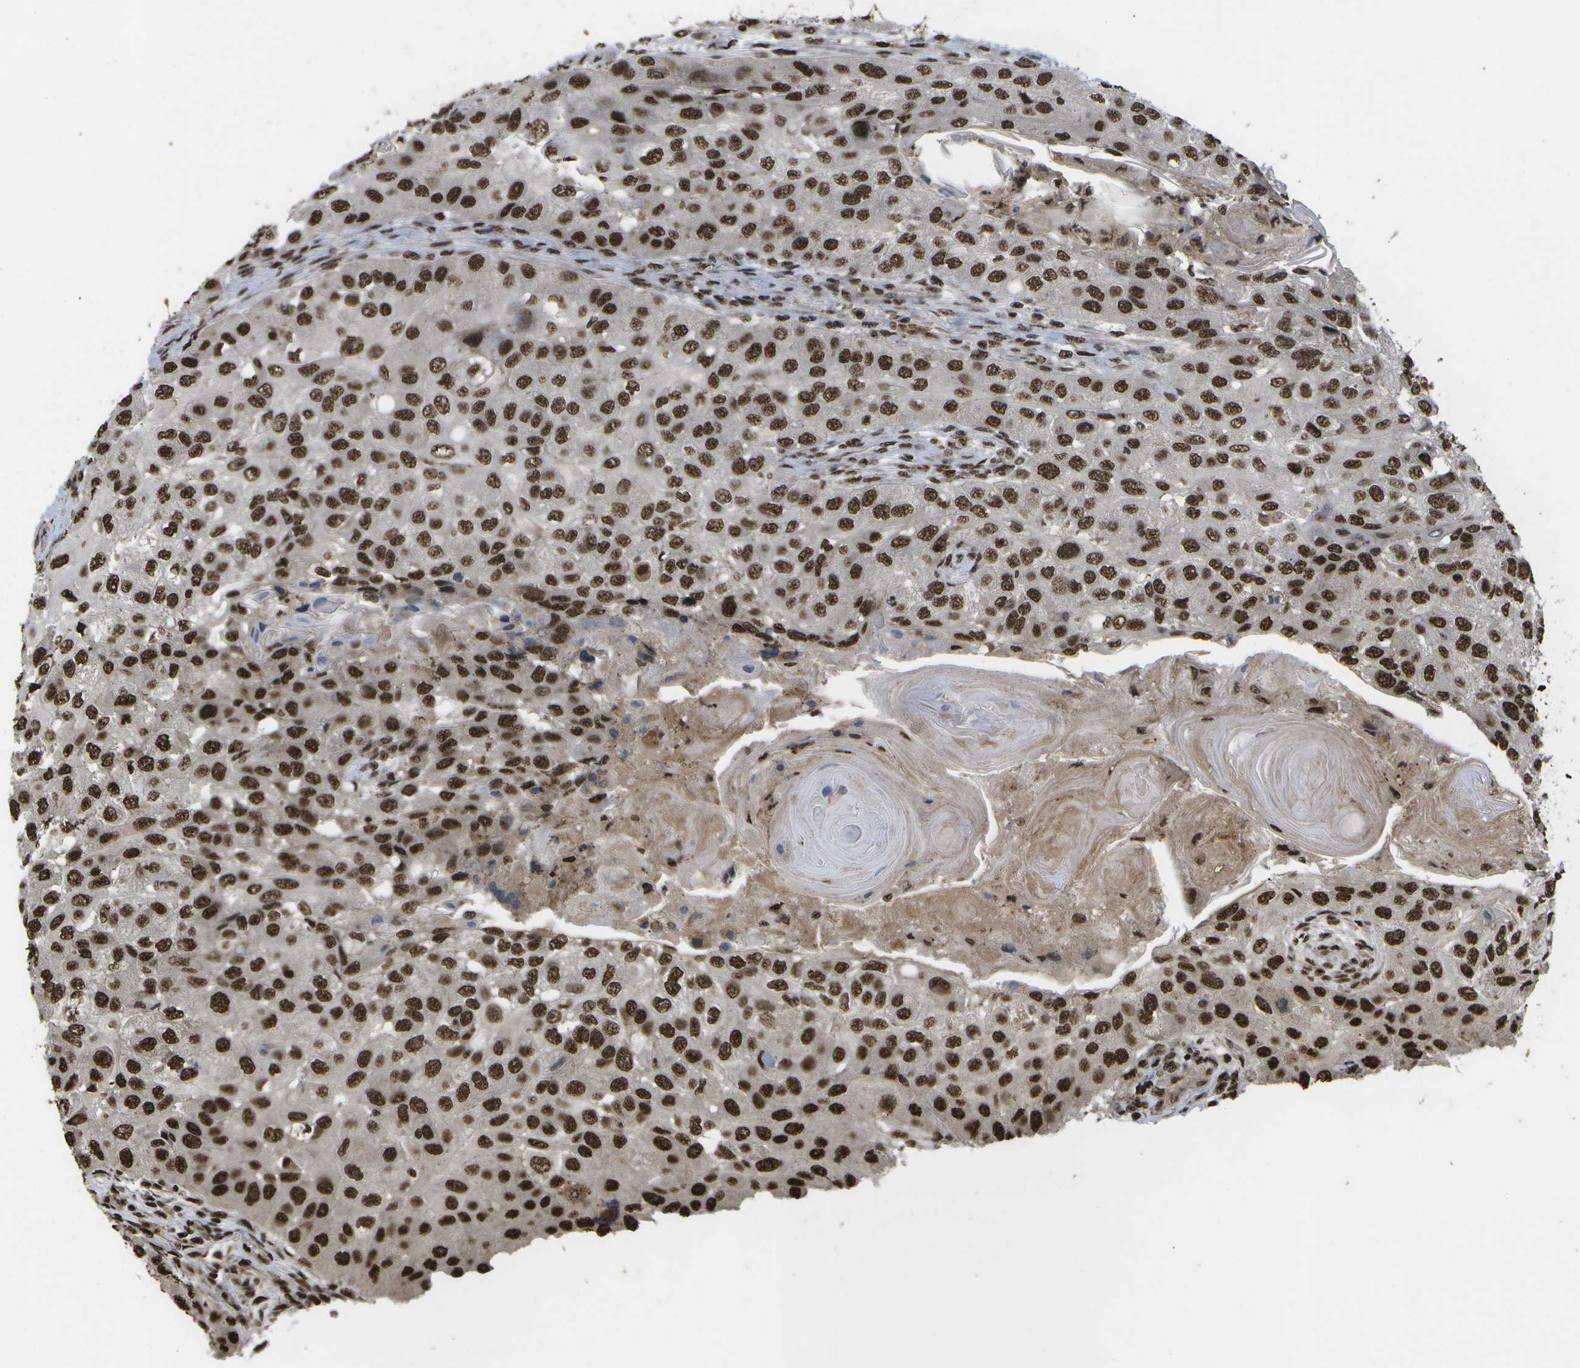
{"staining": {"intensity": "strong", "quantity": ">75%", "location": "nuclear"}, "tissue": "head and neck cancer", "cell_type": "Tumor cells", "image_type": "cancer", "snomed": [{"axis": "morphology", "description": "Normal tissue, NOS"}, {"axis": "morphology", "description": "Squamous cell carcinoma, NOS"}, {"axis": "topography", "description": "Skeletal muscle"}, {"axis": "topography", "description": "Head-Neck"}], "caption": "Human squamous cell carcinoma (head and neck) stained with a protein marker reveals strong staining in tumor cells.", "gene": "SPEN", "patient": {"sex": "male", "age": 51}}